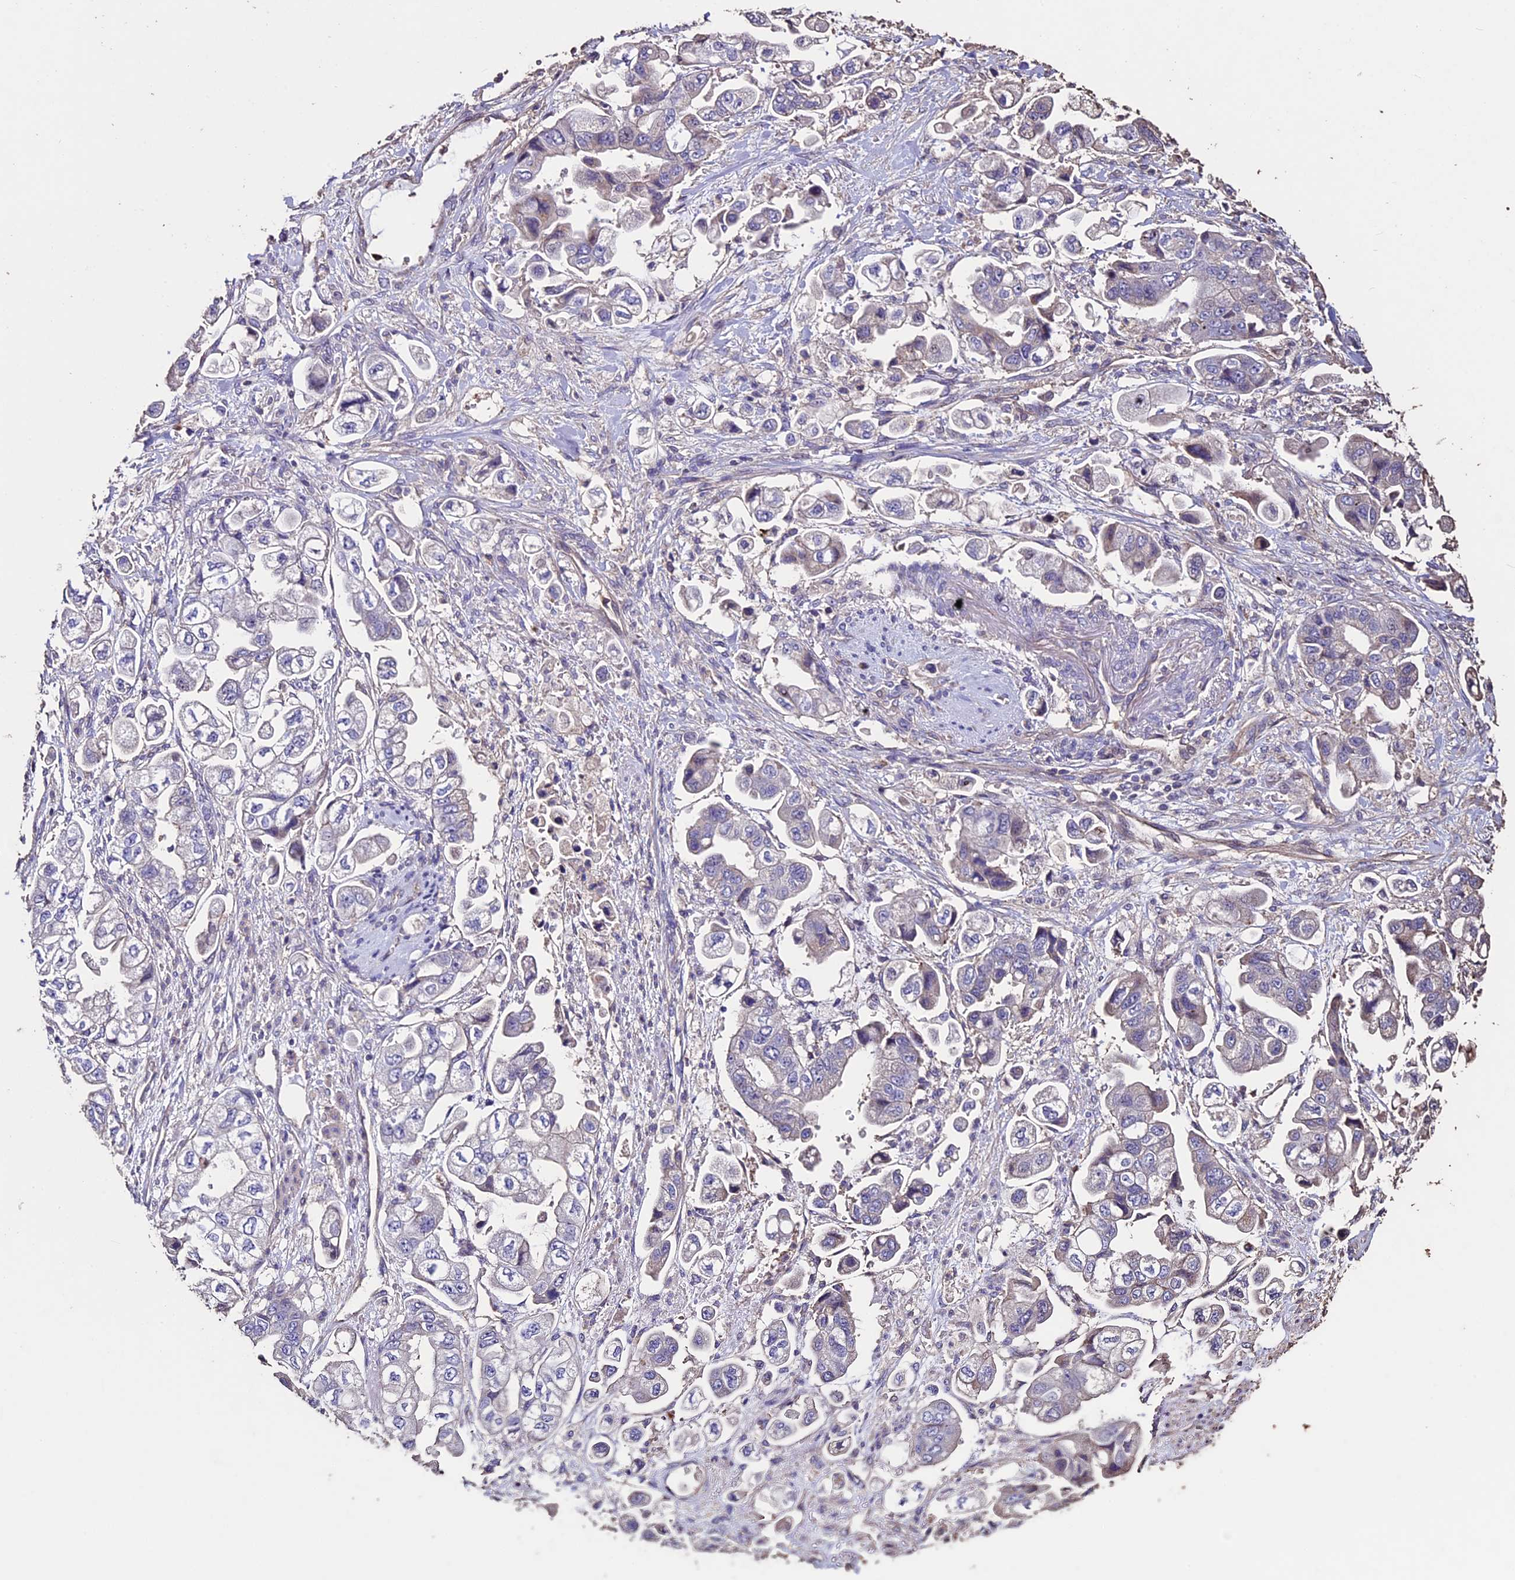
{"staining": {"intensity": "negative", "quantity": "none", "location": "none"}, "tissue": "stomach cancer", "cell_type": "Tumor cells", "image_type": "cancer", "snomed": [{"axis": "morphology", "description": "Adenocarcinoma, NOS"}, {"axis": "topography", "description": "Stomach"}], "caption": "A micrograph of human stomach cancer is negative for staining in tumor cells. (DAB (3,3'-diaminobenzidine) IHC with hematoxylin counter stain).", "gene": "USB1", "patient": {"sex": "male", "age": 62}}